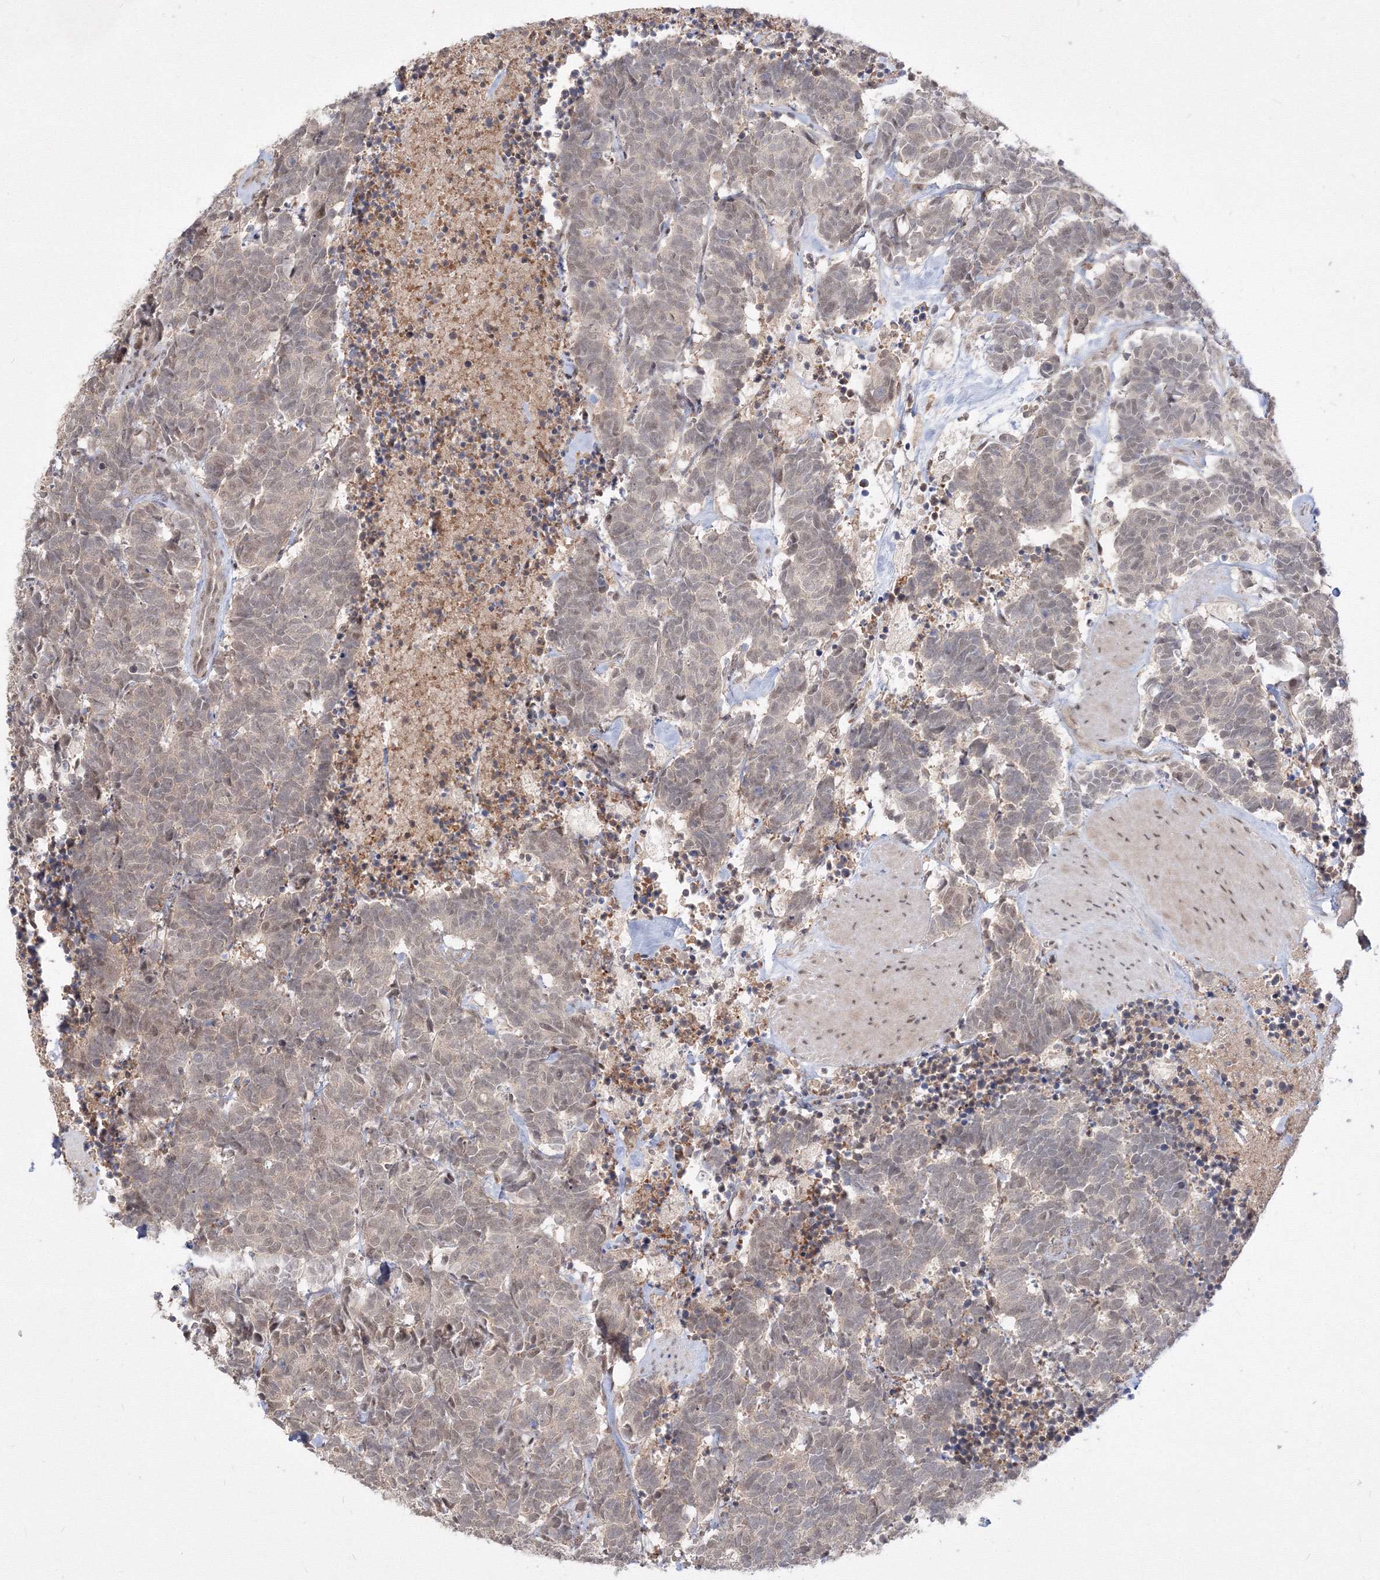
{"staining": {"intensity": "weak", "quantity": "<25%", "location": "cytoplasmic/membranous"}, "tissue": "carcinoid", "cell_type": "Tumor cells", "image_type": "cancer", "snomed": [{"axis": "morphology", "description": "Carcinoma, NOS"}, {"axis": "morphology", "description": "Carcinoid, malignant, NOS"}, {"axis": "topography", "description": "Urinary bladder"}], "caption": "A high-resolution image shows immunohistochemistry staining of carcinoma, which displays no significant expression in tumor cells.", "gene": "COPS4", "patient": {"sex": "male", "age": 57}}